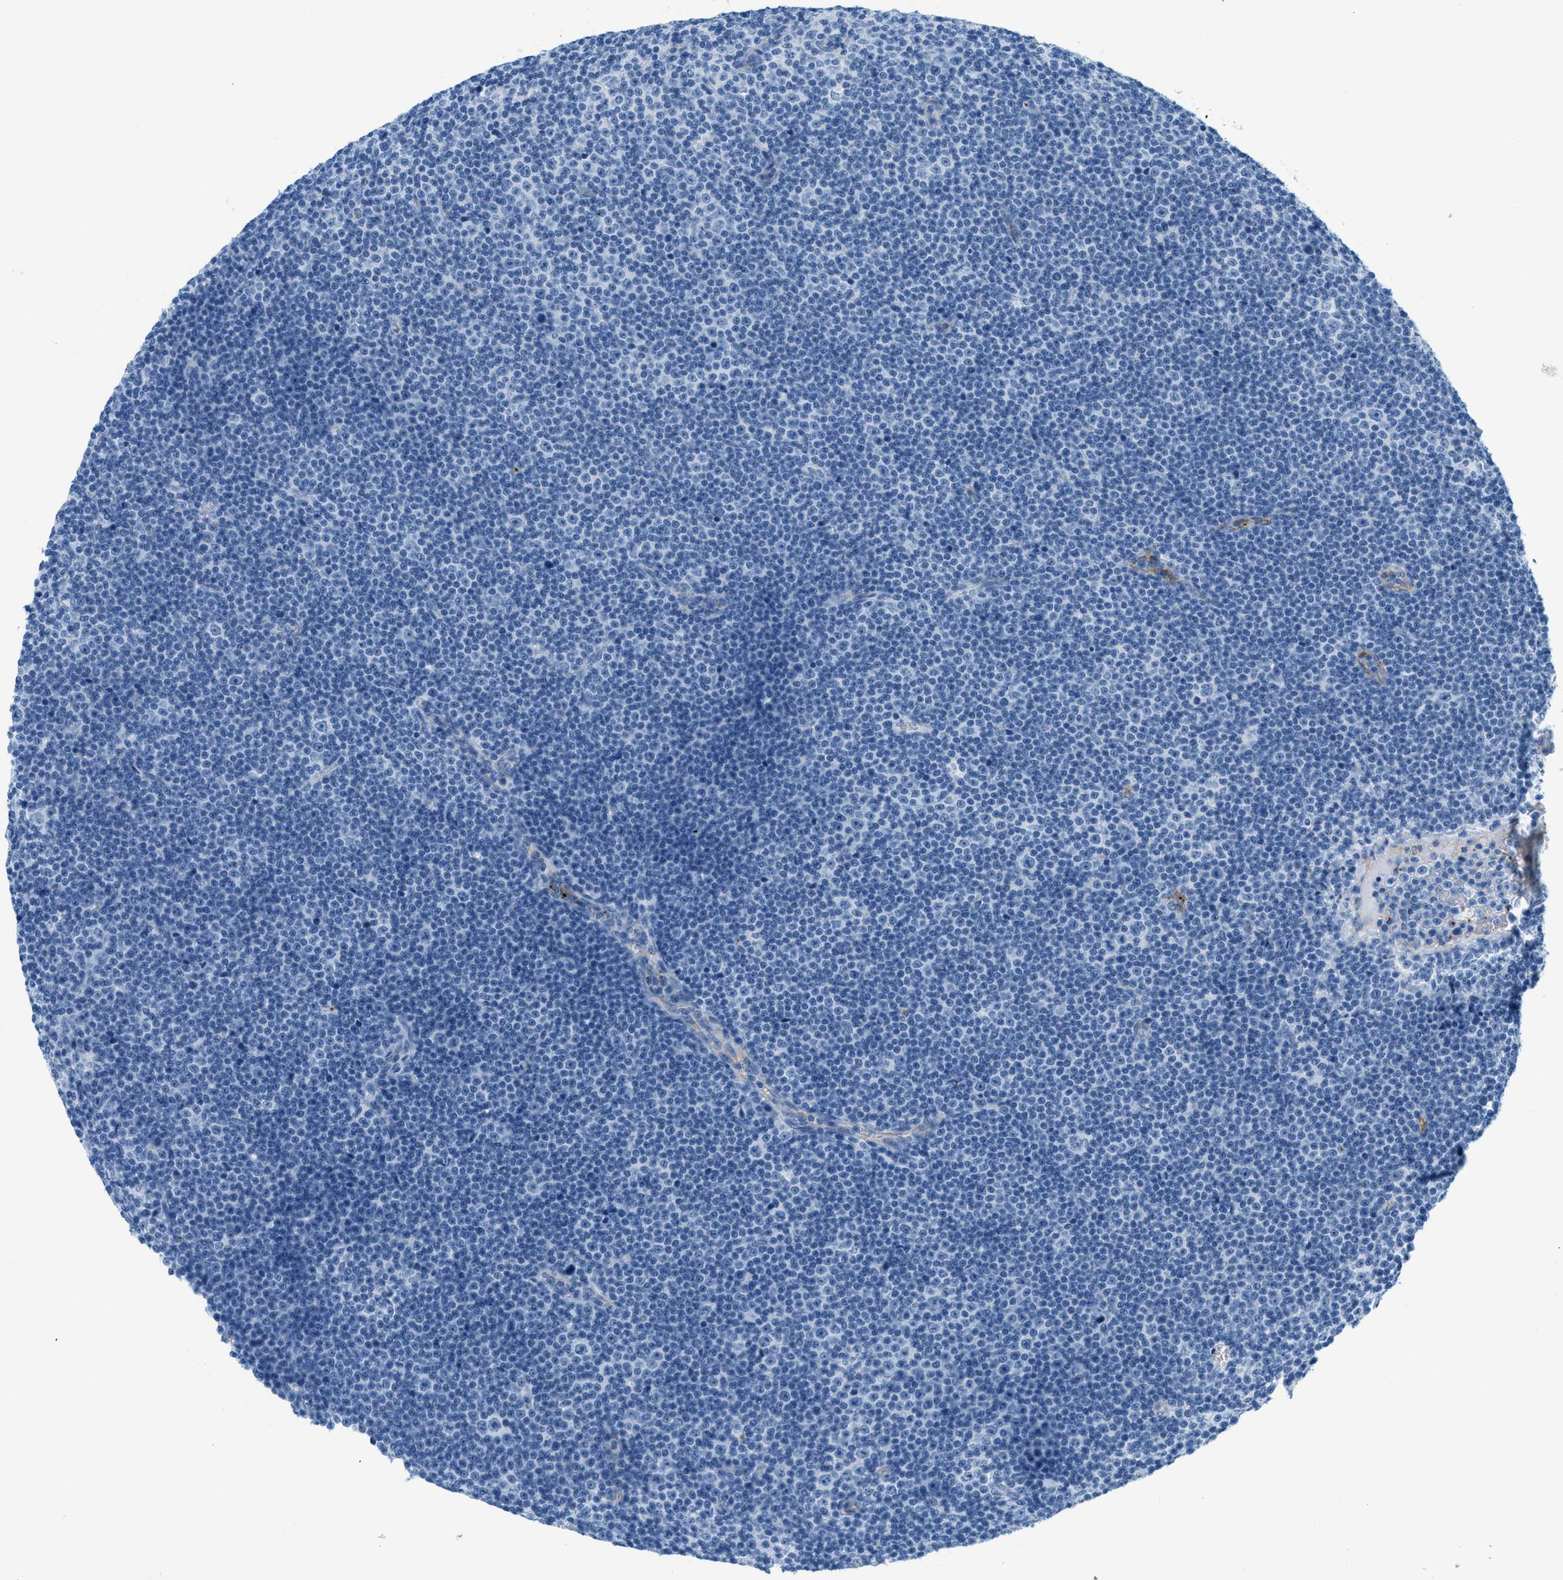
{"staining": {"intensity": "negative", "quantity": "none", "location": "none"}, "tissue": "lymphoma", "cell_type": "Tumor cells", "image_type": "cancer", "snomed": [{"axis": "morphology", "description": "Malignant lymphoma, non-Hodgkin's type, Low grade"}, {"axis": "topography", "description": "Lymph node"}], "caption": "IHC image of neoplastic tissue: lymphoma stained with DAB (3,3'-diaminobenzidine) displays no significant protein staining in tumor cells.", "gene": "PPBP", "patient": {"sex": "female", "age": 67}}